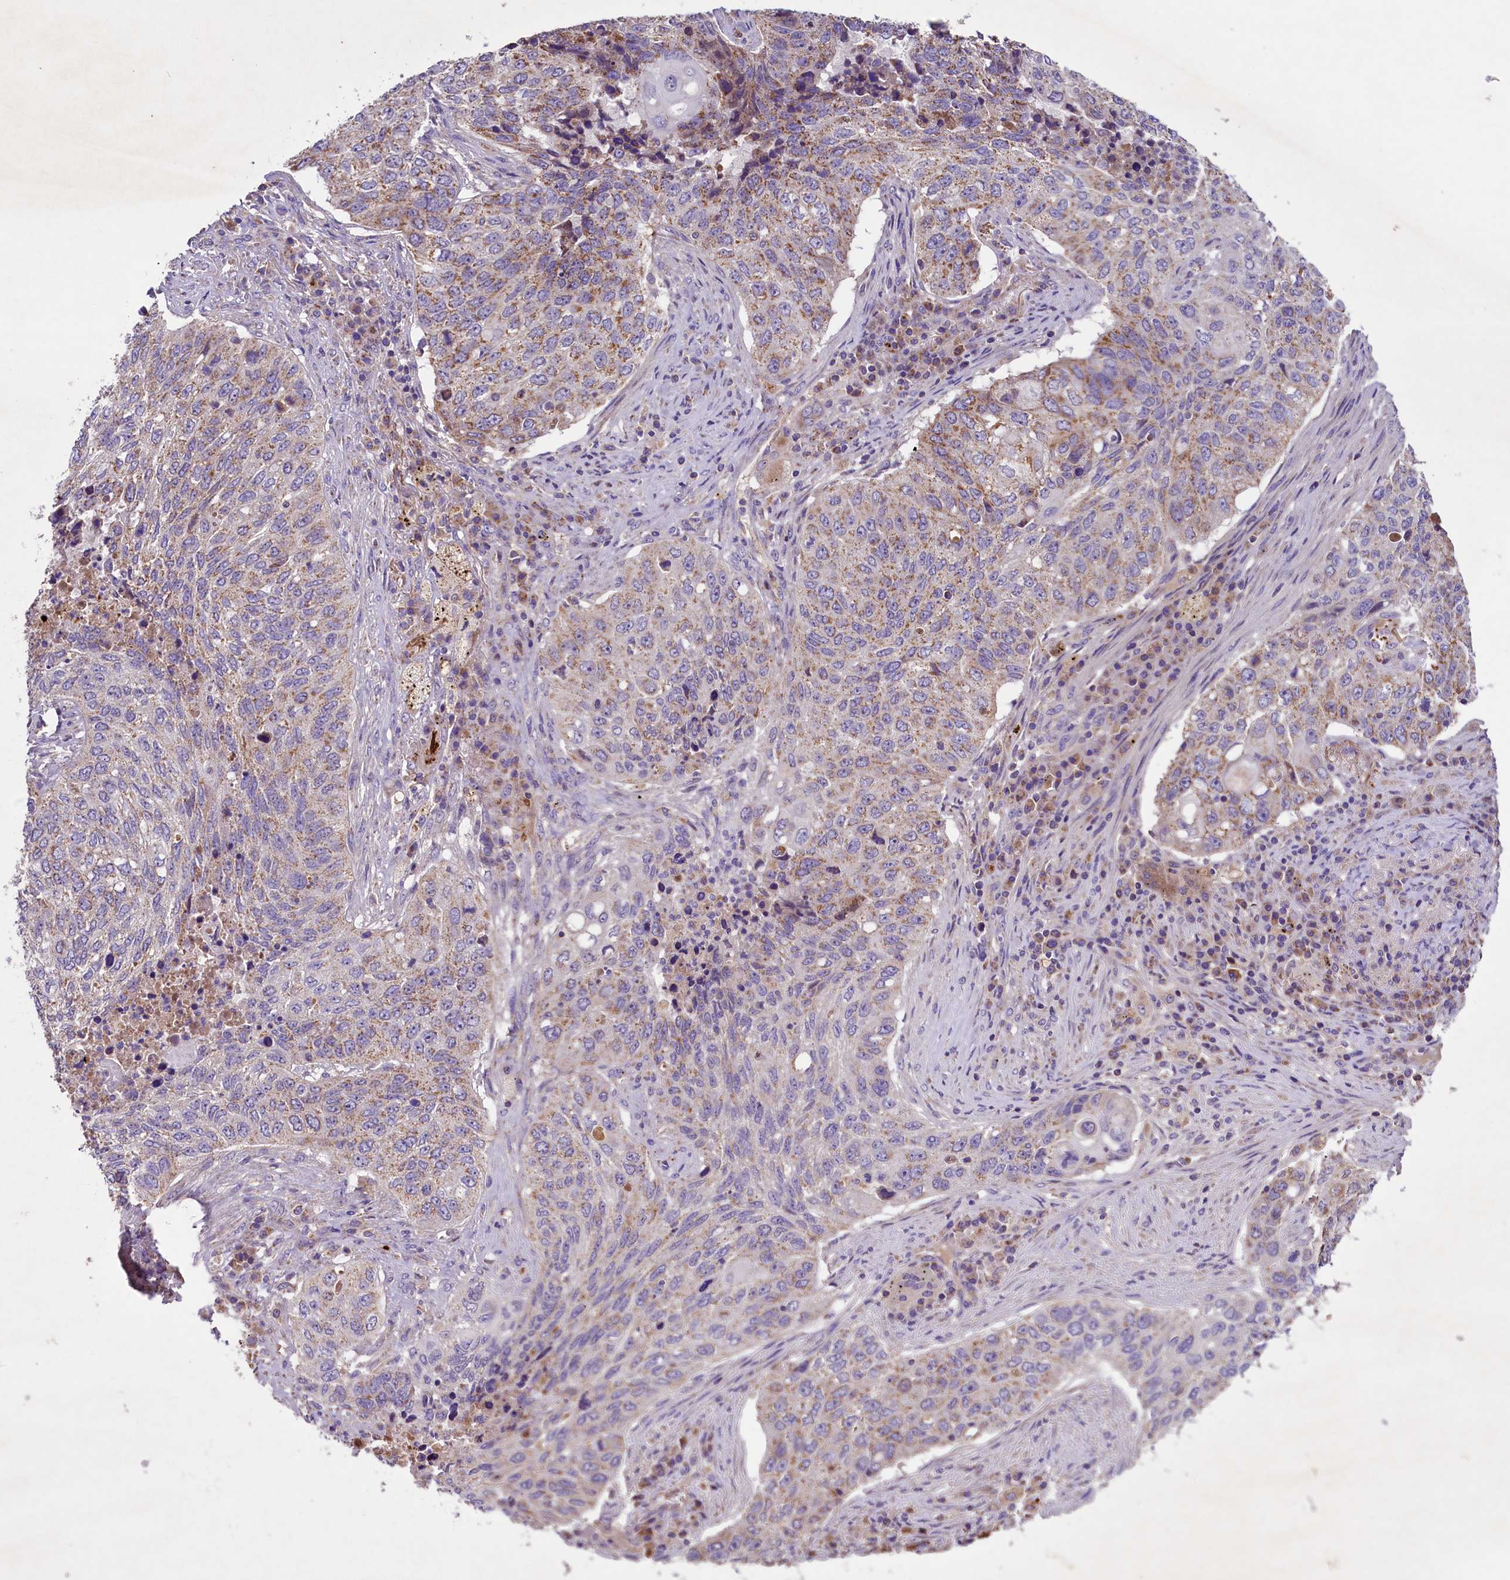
{"staining": {"intensity": "moderate", "quantity": "25%-75%", "location": "cytoplasmic/membranous"}, "tissue": "lung cancer", "cell_type": "Tumor cells", "image_type": "cancer", "snomed": [{"axis": "morphology", "description": "Squamous cell carcinoma, NOS"}, {"axis": "topography", "description": "Lung"}], "caption": "Moderate cytoplasmic/membranous protein positivity is identified in about 25%-75% of tumor cells in squamous cell carcinoma (lung).", "gene": "PMPCB", "patient": {"sex": "female", "age": 63}}